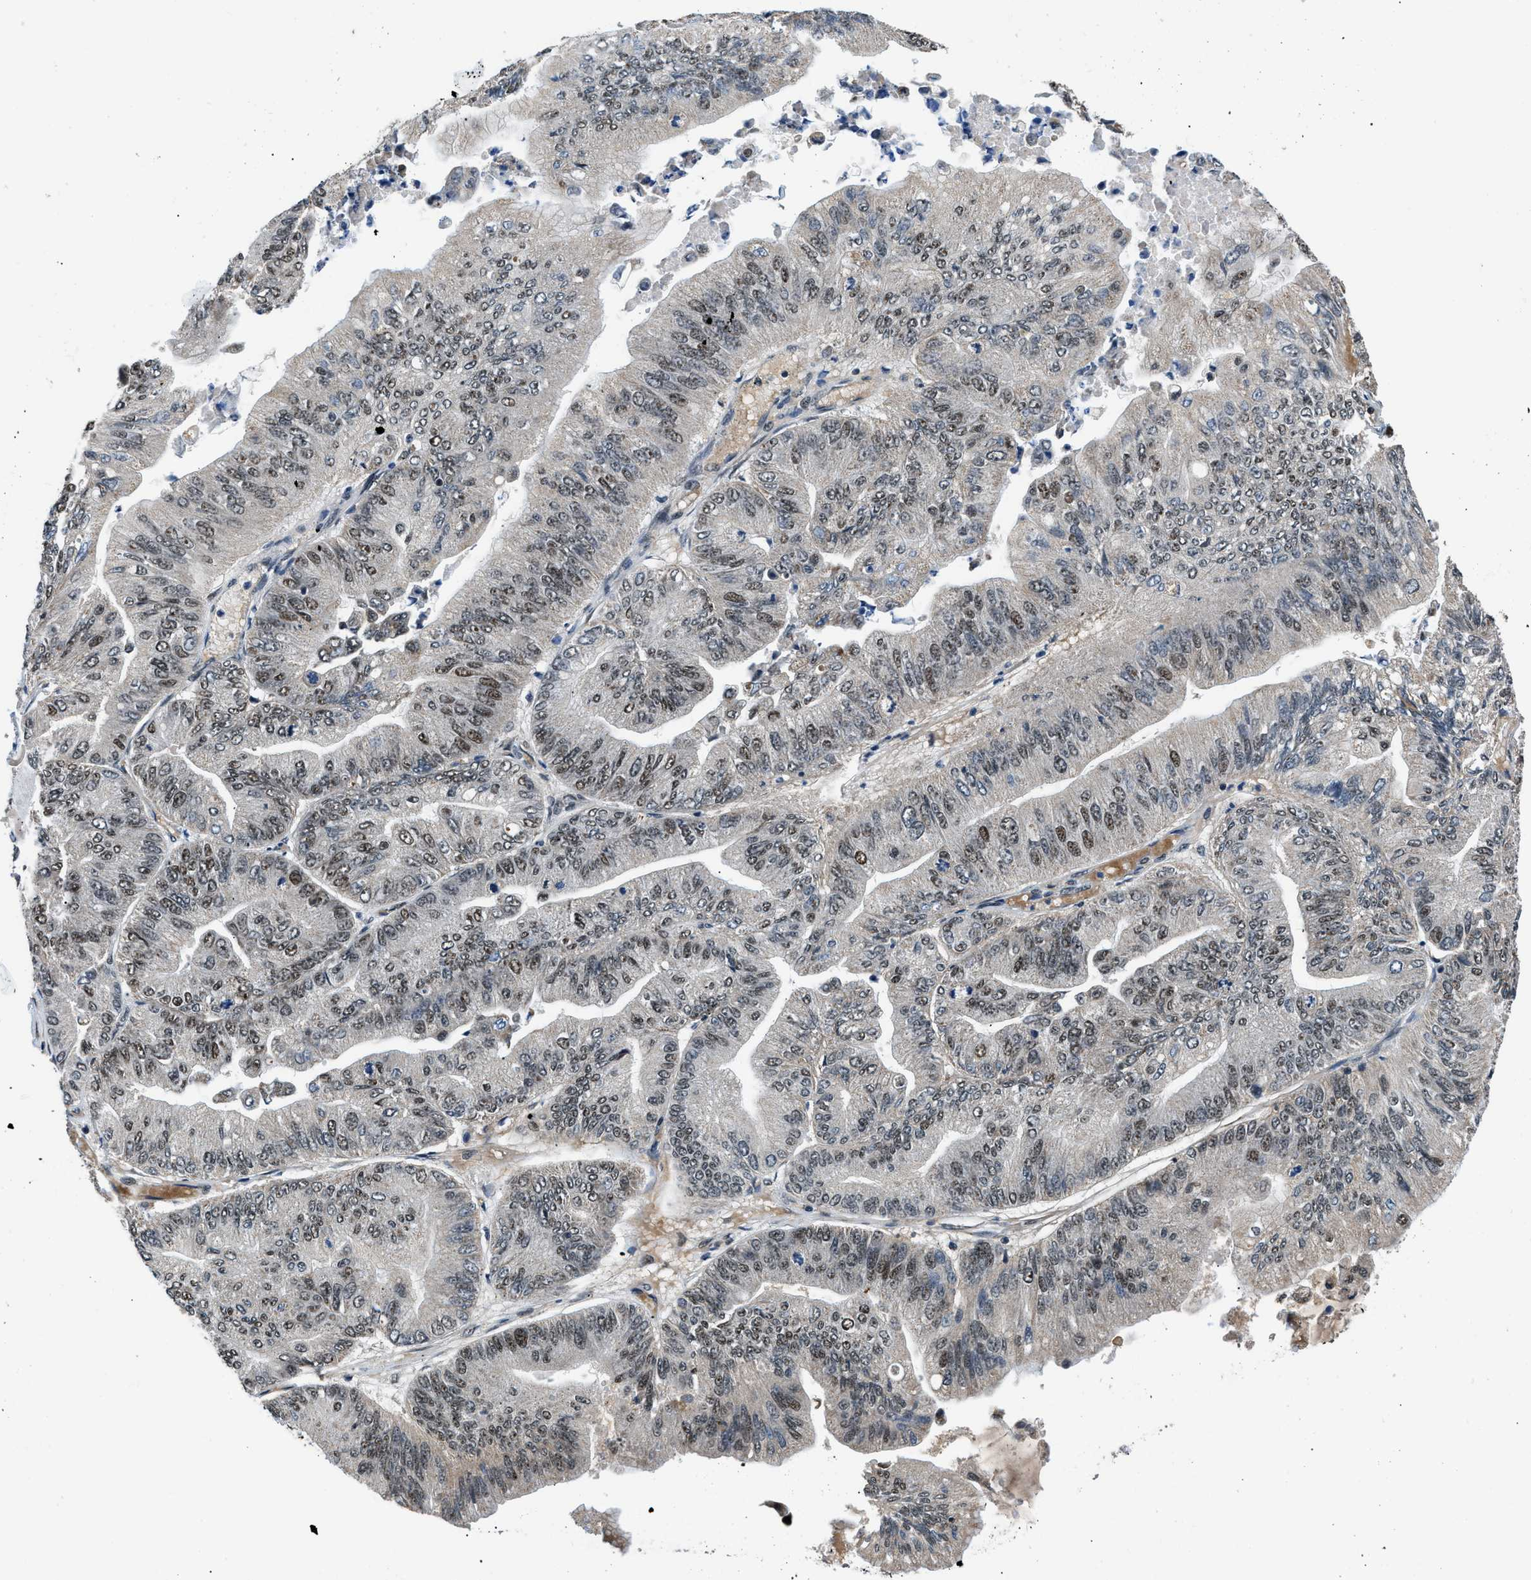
{"staining": {"intensity": "moderate", "quantity": ">75%", "location": "nuclear"}, "tissue": "ovarian cancer", "cell_type": "Tumor cells", "image_type": "cancer", "snomed": [{"axis": "morphology", "description": "Cystadenocarcinoma, mucinous, NOS"}, {"axis": "topography", "description": "Ovary"}], "caption": "Mucinous cystadenocarcinoma (ovarian) stained with a brown dye shows moderate nuclear positive expression in approximately >75% of tumor cells.", "gene": "KDM3B", "patient": {"sex": "female", "age": 61}}